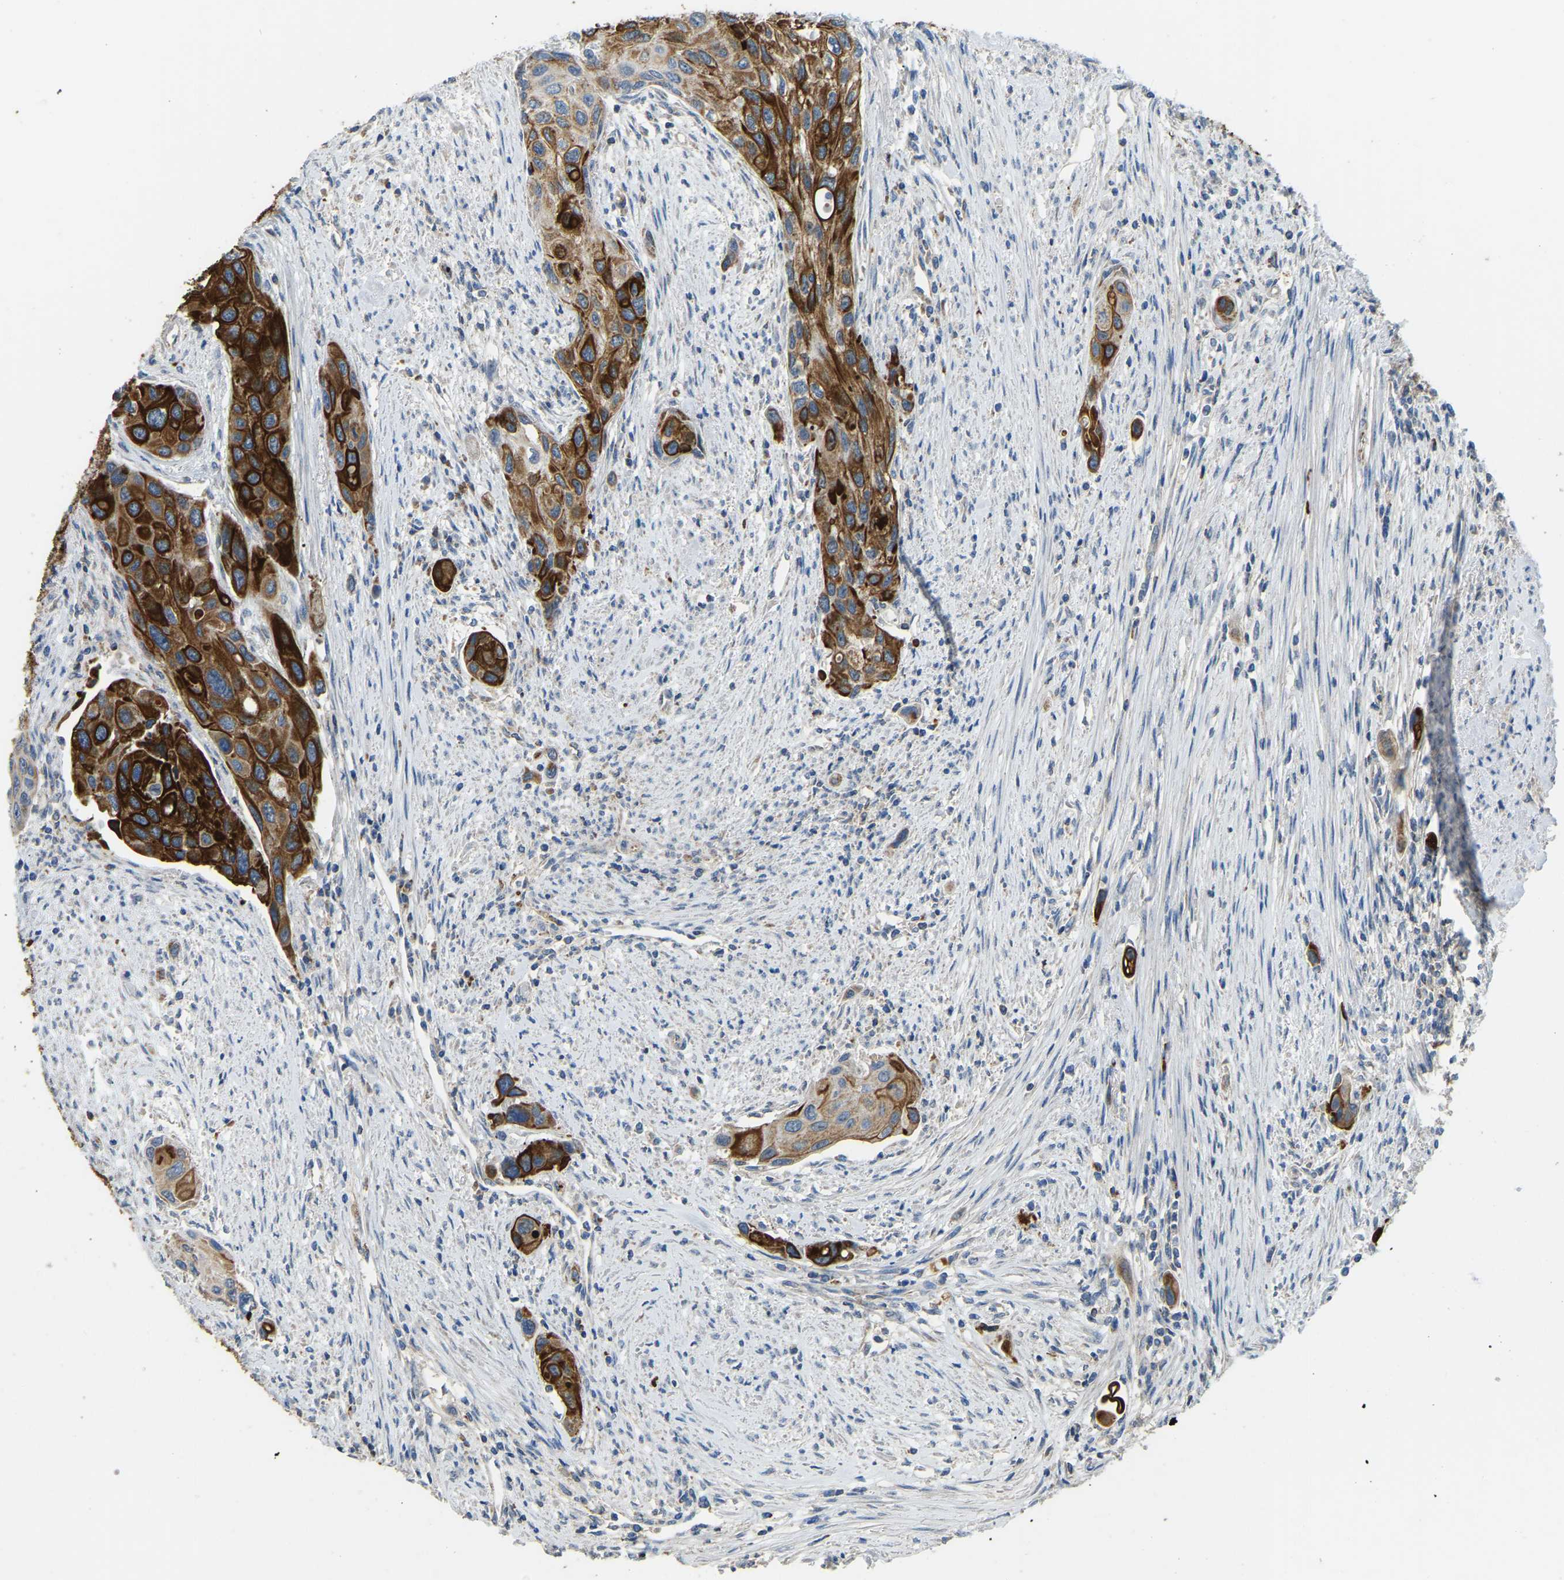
{"staining": {"intensity": "strong", "quantity": ">75%", "location": "cytoplasmic/membranous"}, "tissue": "urothelial cancer", "cell_type": "Tumor cells", "image_type": "cancer", "snomed": [{"axis": "morphology", "description": "Urothelial carcinoma, High grade"}, {"axis": "topography", "description": "Urinary bladder"}], "caption": "High-magnification brightfield microscopy of high-grade urothelial carcinoma stained with DAB (brown) and counterstained with hematoxylin (blue). tumor cells exhibit strong cytoplasmic/membranous positivity is seen in approximately>75% of cells.", "gene": "ZNF200", "patient": {"sex": "female", "age": 56}}